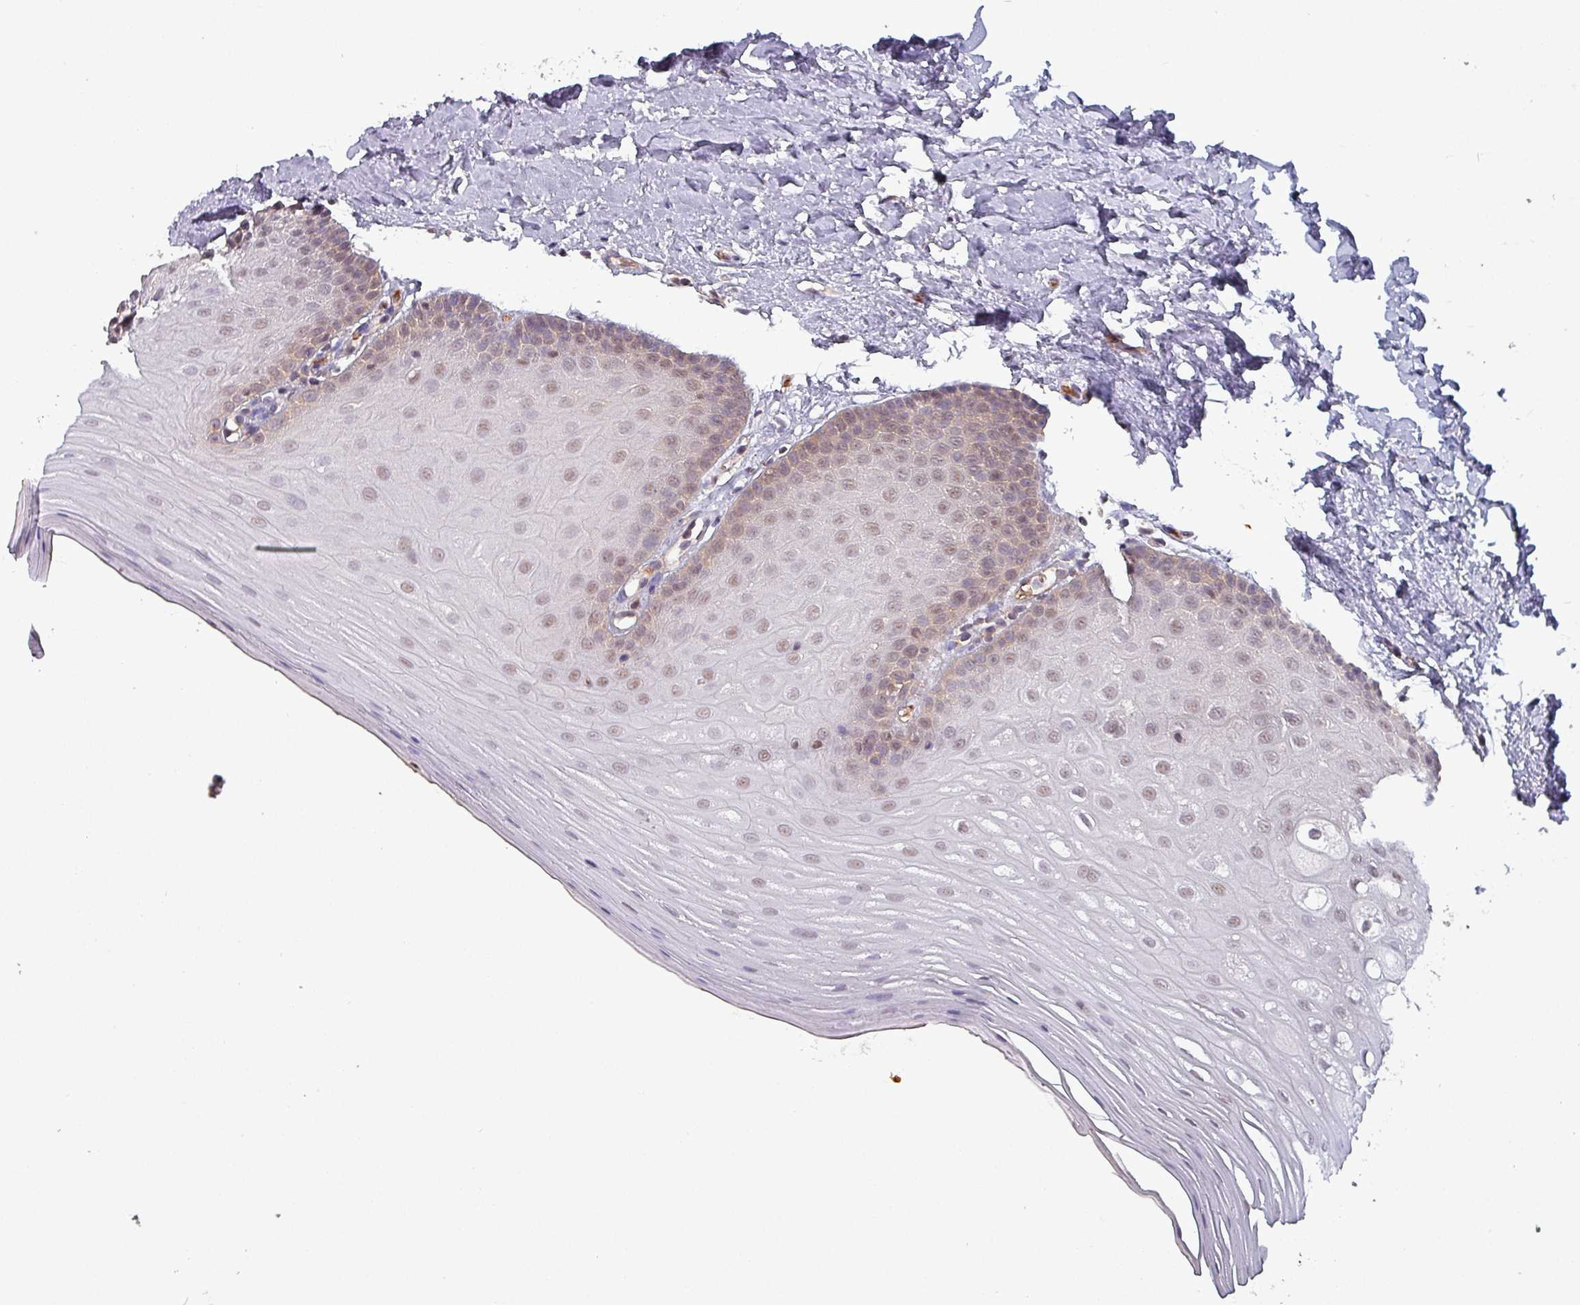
{"staining": {"intensity": "moderate", "quantity": "25%-75%", "location": "cytoplasmic/membranous,nuclear"}, "tissue": "oral mucosa", "cell_type": "Squamous epithelial cells", "image_type": "normal", "snomed": [{"axis": "morphology", "description": "Normal tissue, NOS"}, {"axis": "topography", "description": "Oral tissue"}], "caption": "Protein staining of normal oral mucosa displays moderate cytoplasmic/membranous,nuclear expression in approximately 25%-75% of squamous epithelial cells.", "gene": "PSMB8", "patient": {"sex": "female", "age": 67}}